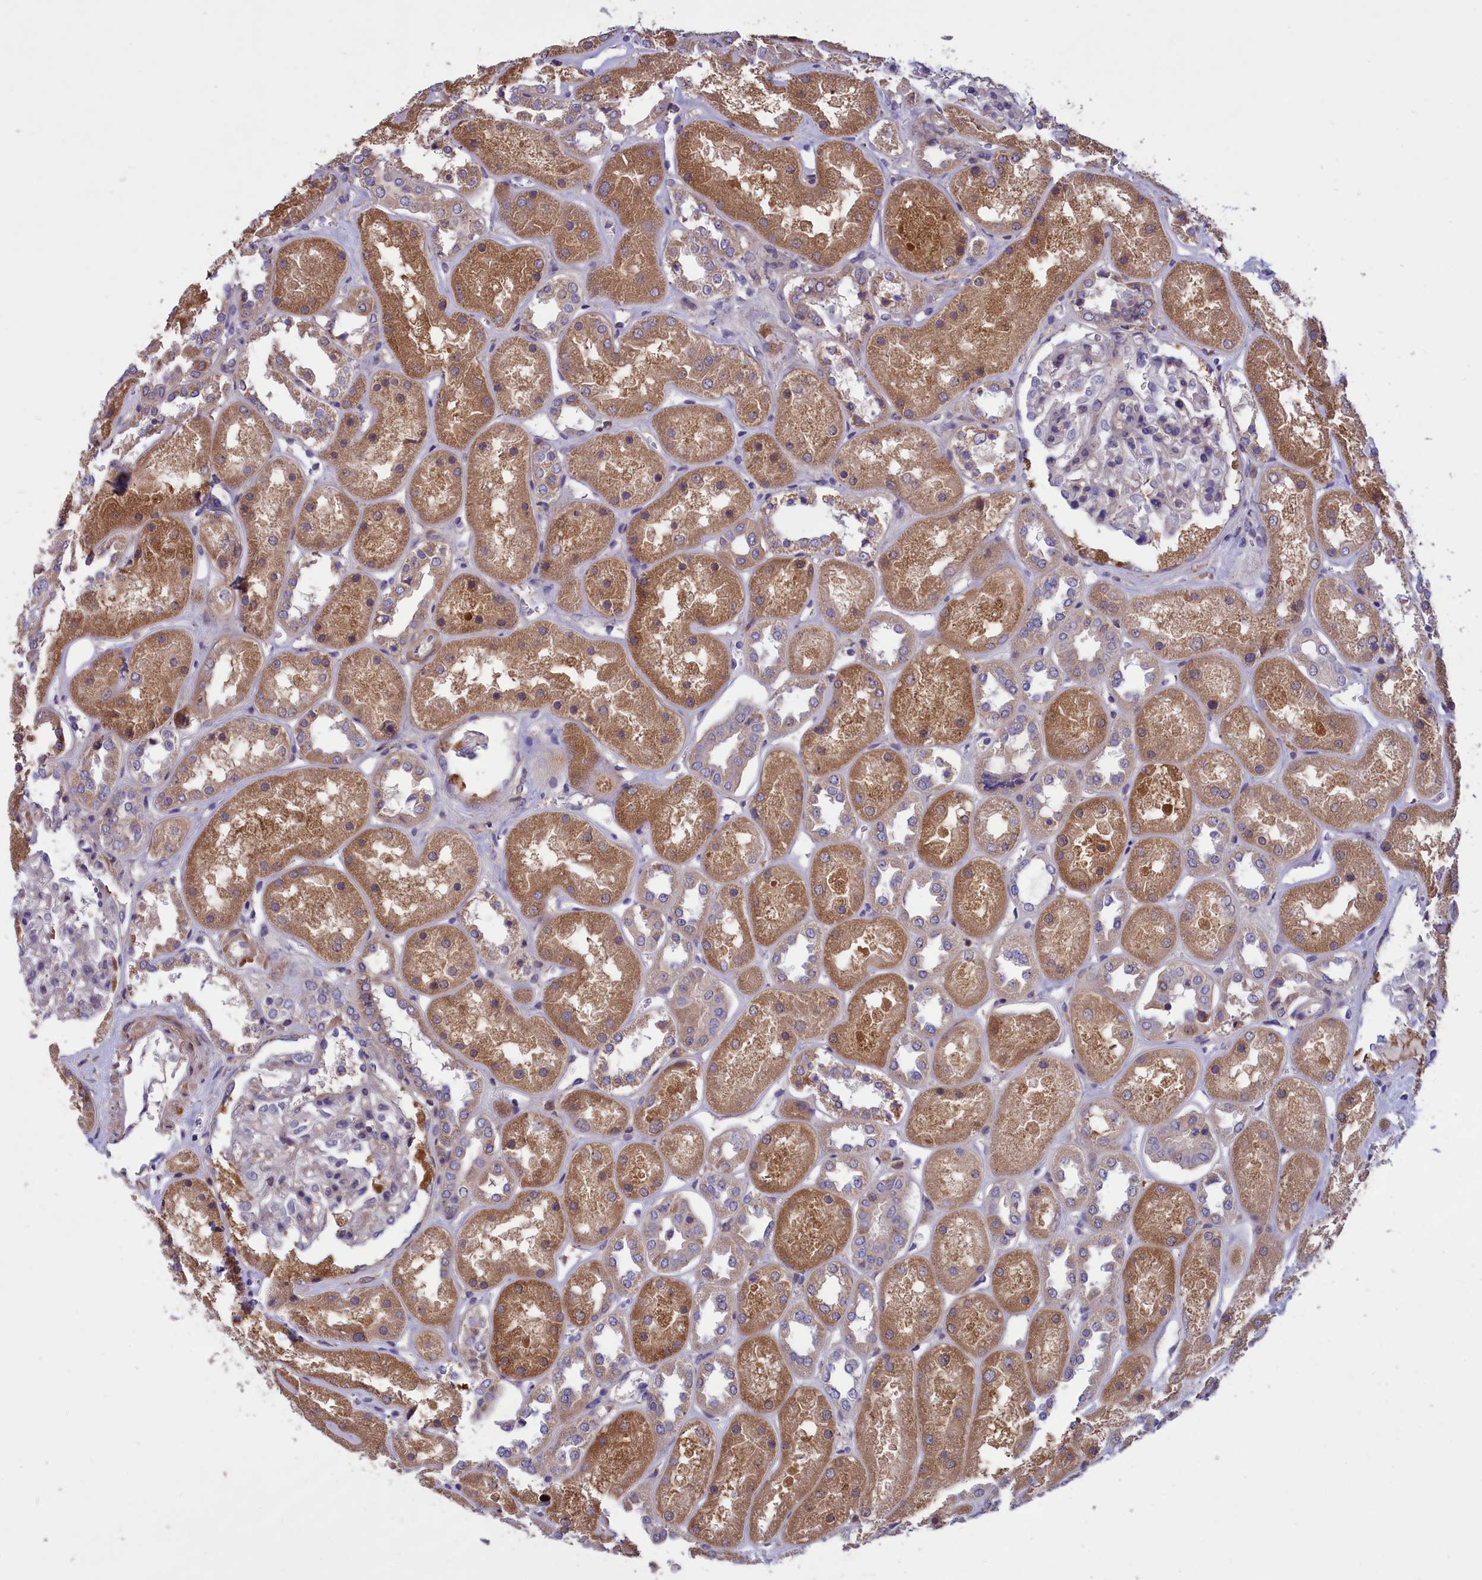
{"staining": {"intensity": "negative", "quantity": "none", "location": "none"}, "tissue": "kidney", "cell_type": "Cells in glomeruli", "image_type": "normal", "snomed": [{"axis": "morphology", "description": "Normal tissue, NOS"}, {"axis": "topography", "description": "Kidney"}], "caption": "Immunohistochemistry (IHC) of unremarkable human kidney demonstrates no staining in cells in glomeruli. Brightfield microscopy of IHC stained with DAB (3,3'-diaminobenzidine) (brown) and hematoxylin (blue), captured at high magnification.", "gene": "AMDHD2", "patient": {"sex": "male", "age": 70}}